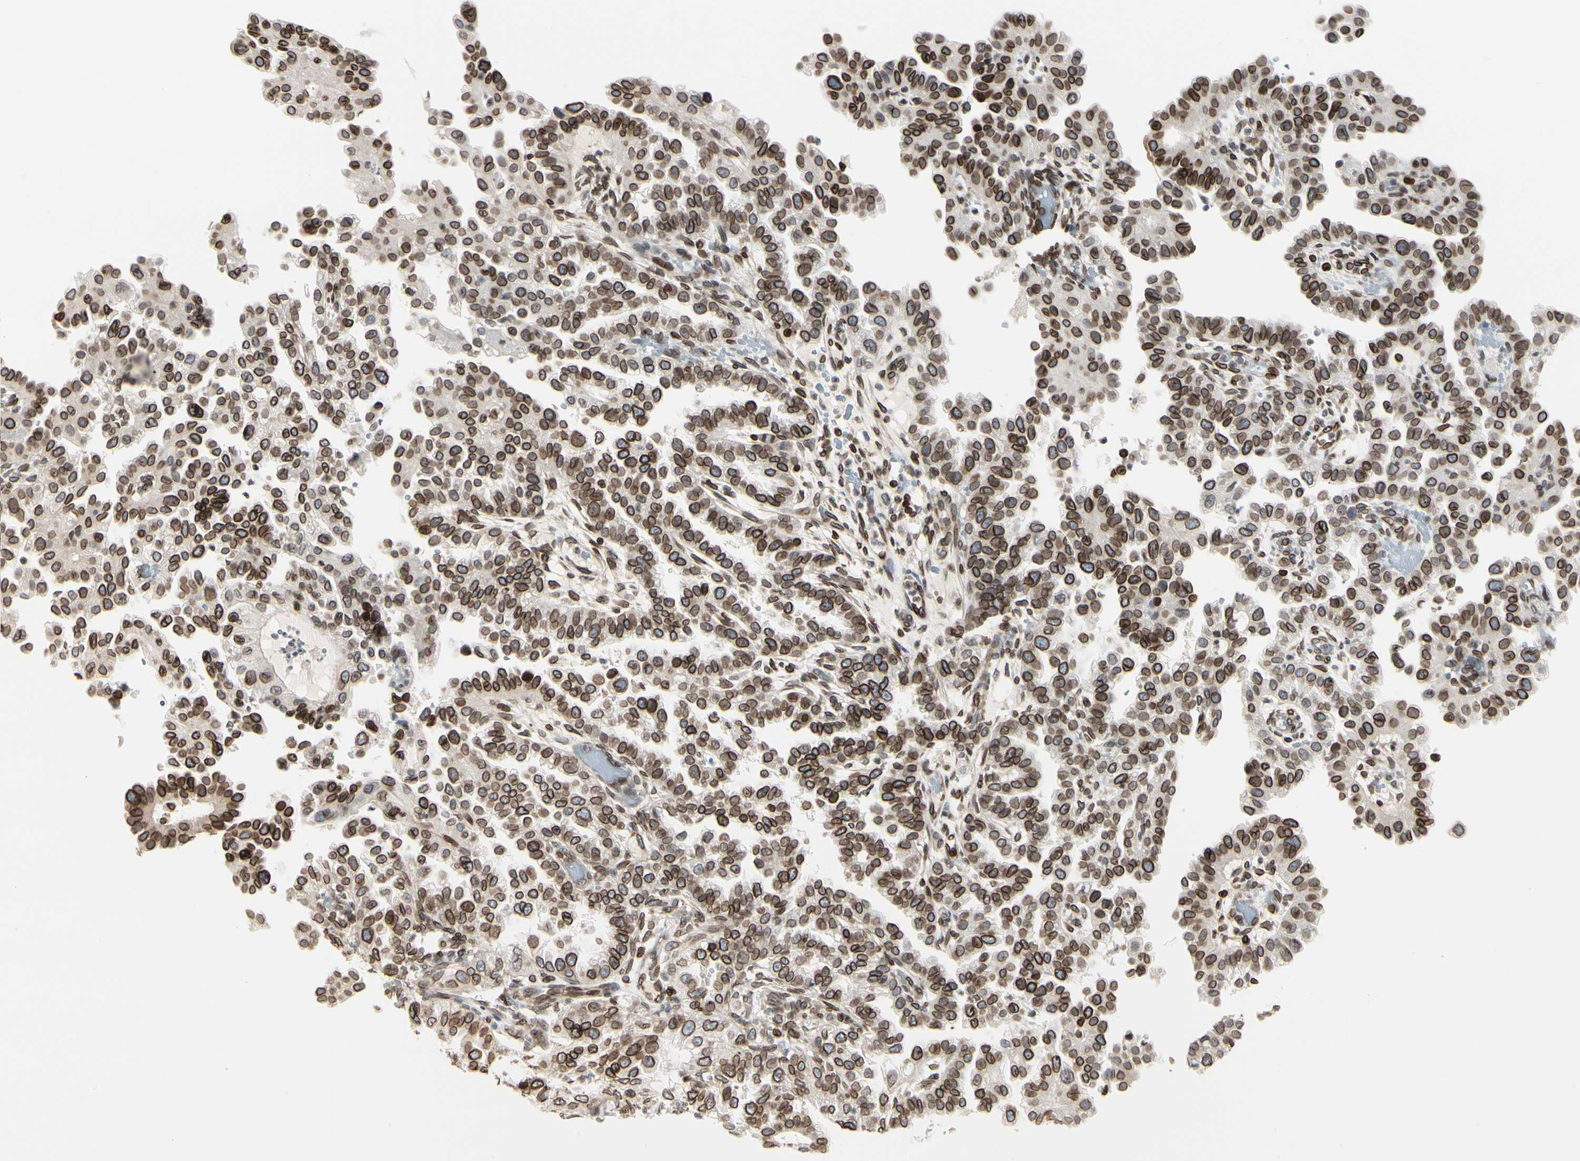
{"staining": {"intensity": "strong", "quantity": ">75%", "location": "cytoplasmic/membranous,nuclear"}, "tissue": "endometrial cancer", "cell_type": "Tumor cells", "image_type": "cancer", "snomed": [{"axis": "morphology", "description": "Adenocarcinoma, NOS"}, {"axis": "topography", "description": "Endometrium"}], "caption": "A micrograph of human endometrial cancer (adenocarcinoma) stained for a protein exhibits strong cytoplasmic/membranous and nuclear brown staining in tumor cells.", "gene": "TMPO", "patient": {"sex": "female", "age": 85}}